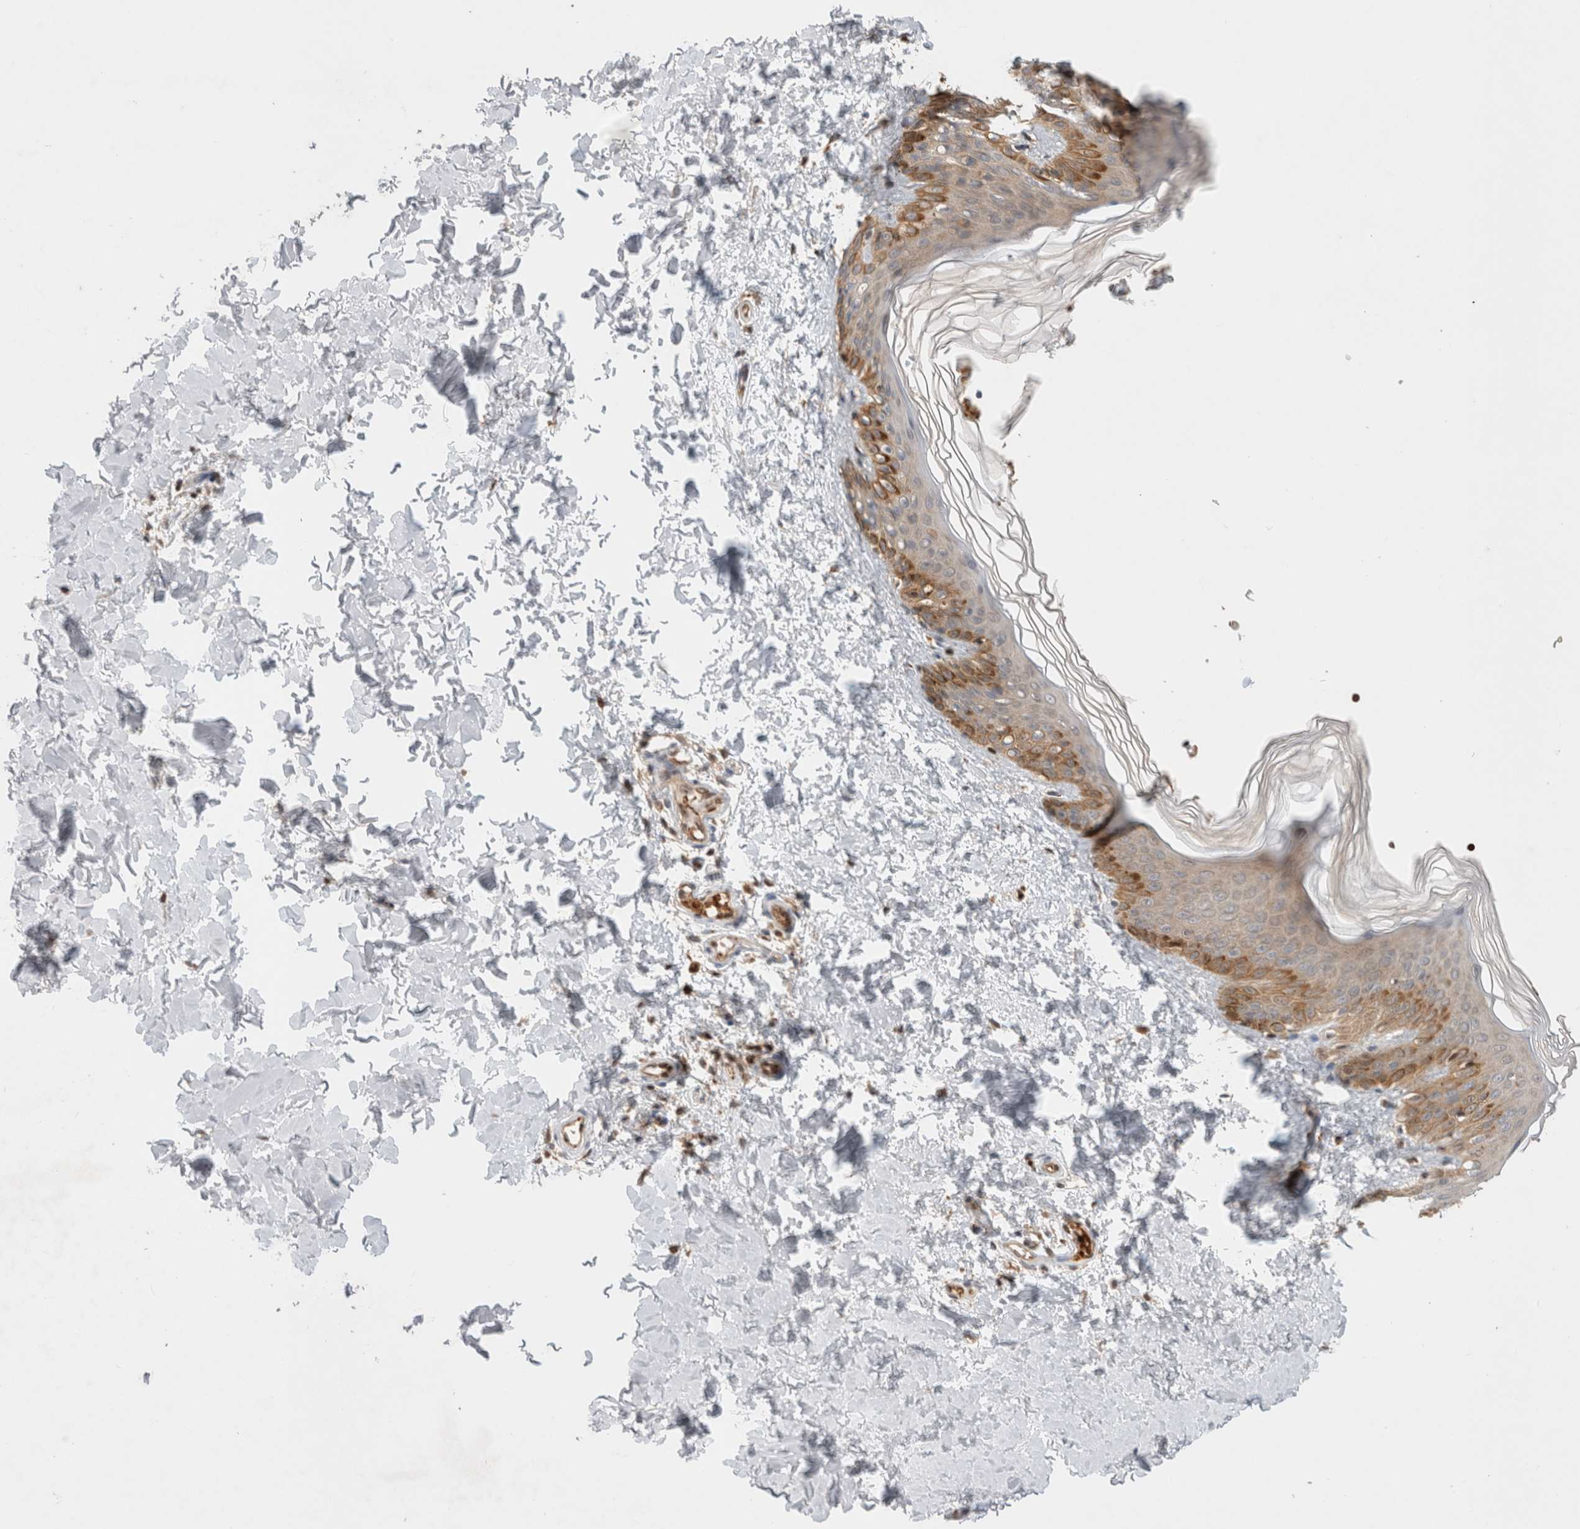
{"staining": {"intensity": "negative", "quantity": "none", "location": "none"}, "tissue": "skin", "cell_type": "Fibroblasts", "image_type": "normal", "snomed": [{"axis": "morphology", "description": "Normal tissue, NOS"}, {"axis": "morphology", "description": "Neoplasm, benign, NOS"}, {"axis": "topography", "description": "Skin"}, {"axis": "topography", "description": "Soft tissue"}], "caption": "Protein analysis of benign skin displays no significant expression in fibroblasts. The staining is performed using DAB brown chromogen with nuclei counter-stained in using hematoxylin.", "gene": "OTUD6B", "patient": {"sex": "male", "age": 26}}